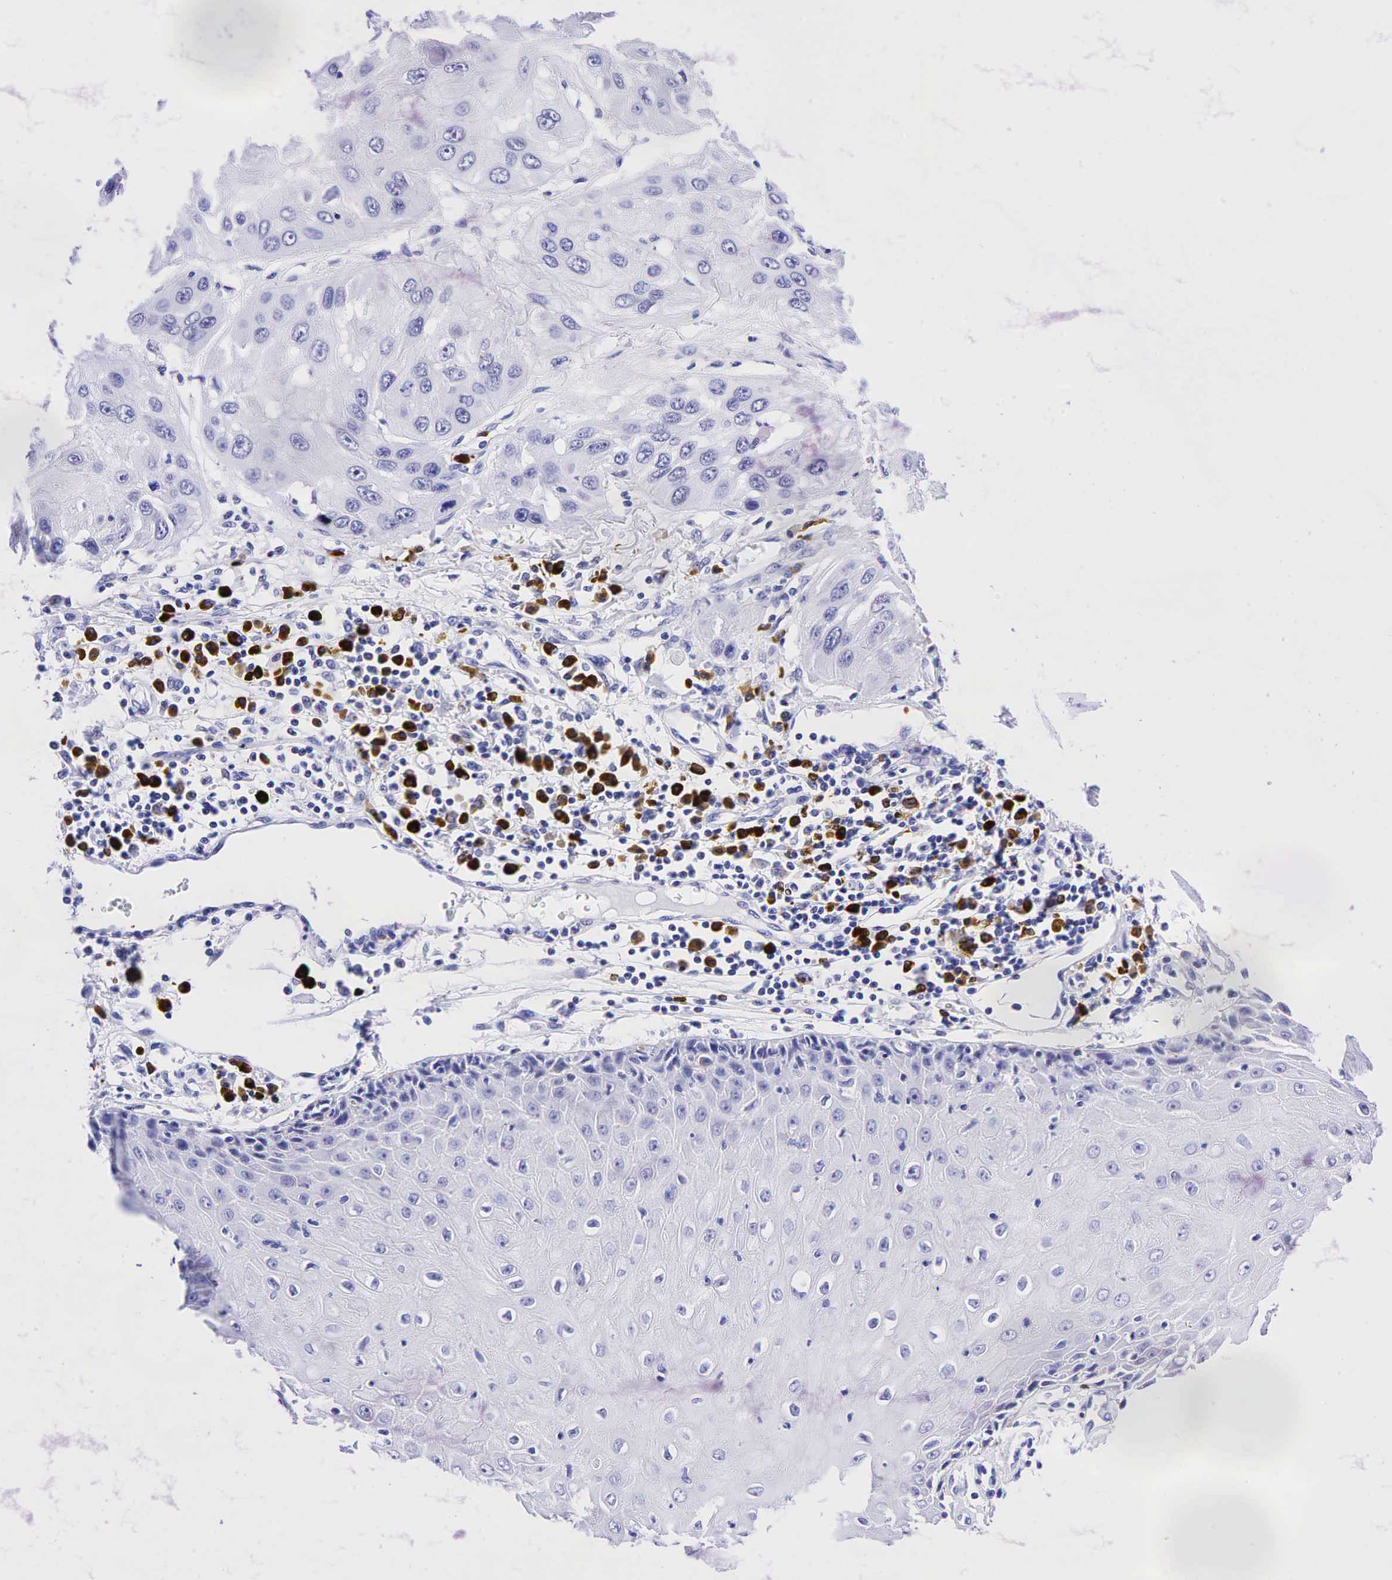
{"staining": {"intensity": "negative", "quantity": "none", "location": "none"}, "tissue": "skin cancer", "cell_type": "Tumor cells", "image_type": "cancer", "snomed": [{"axis": "morphology", "description": "Squamous cell carcinoma, NOS"}, {"axis": "topography", "description": "Skin"}, {"axis": "topography", "description": "Anal"}], "caption": "The micrograph reveals no staining of tumor cells in skin cancer (squamous cell carcinoma). The staining is performed using DAB brown chromogen with nuclei counter-stained in using hematoxylin.", "gene": "CD79A", "patient": {"sex": "male", "age": 61}}